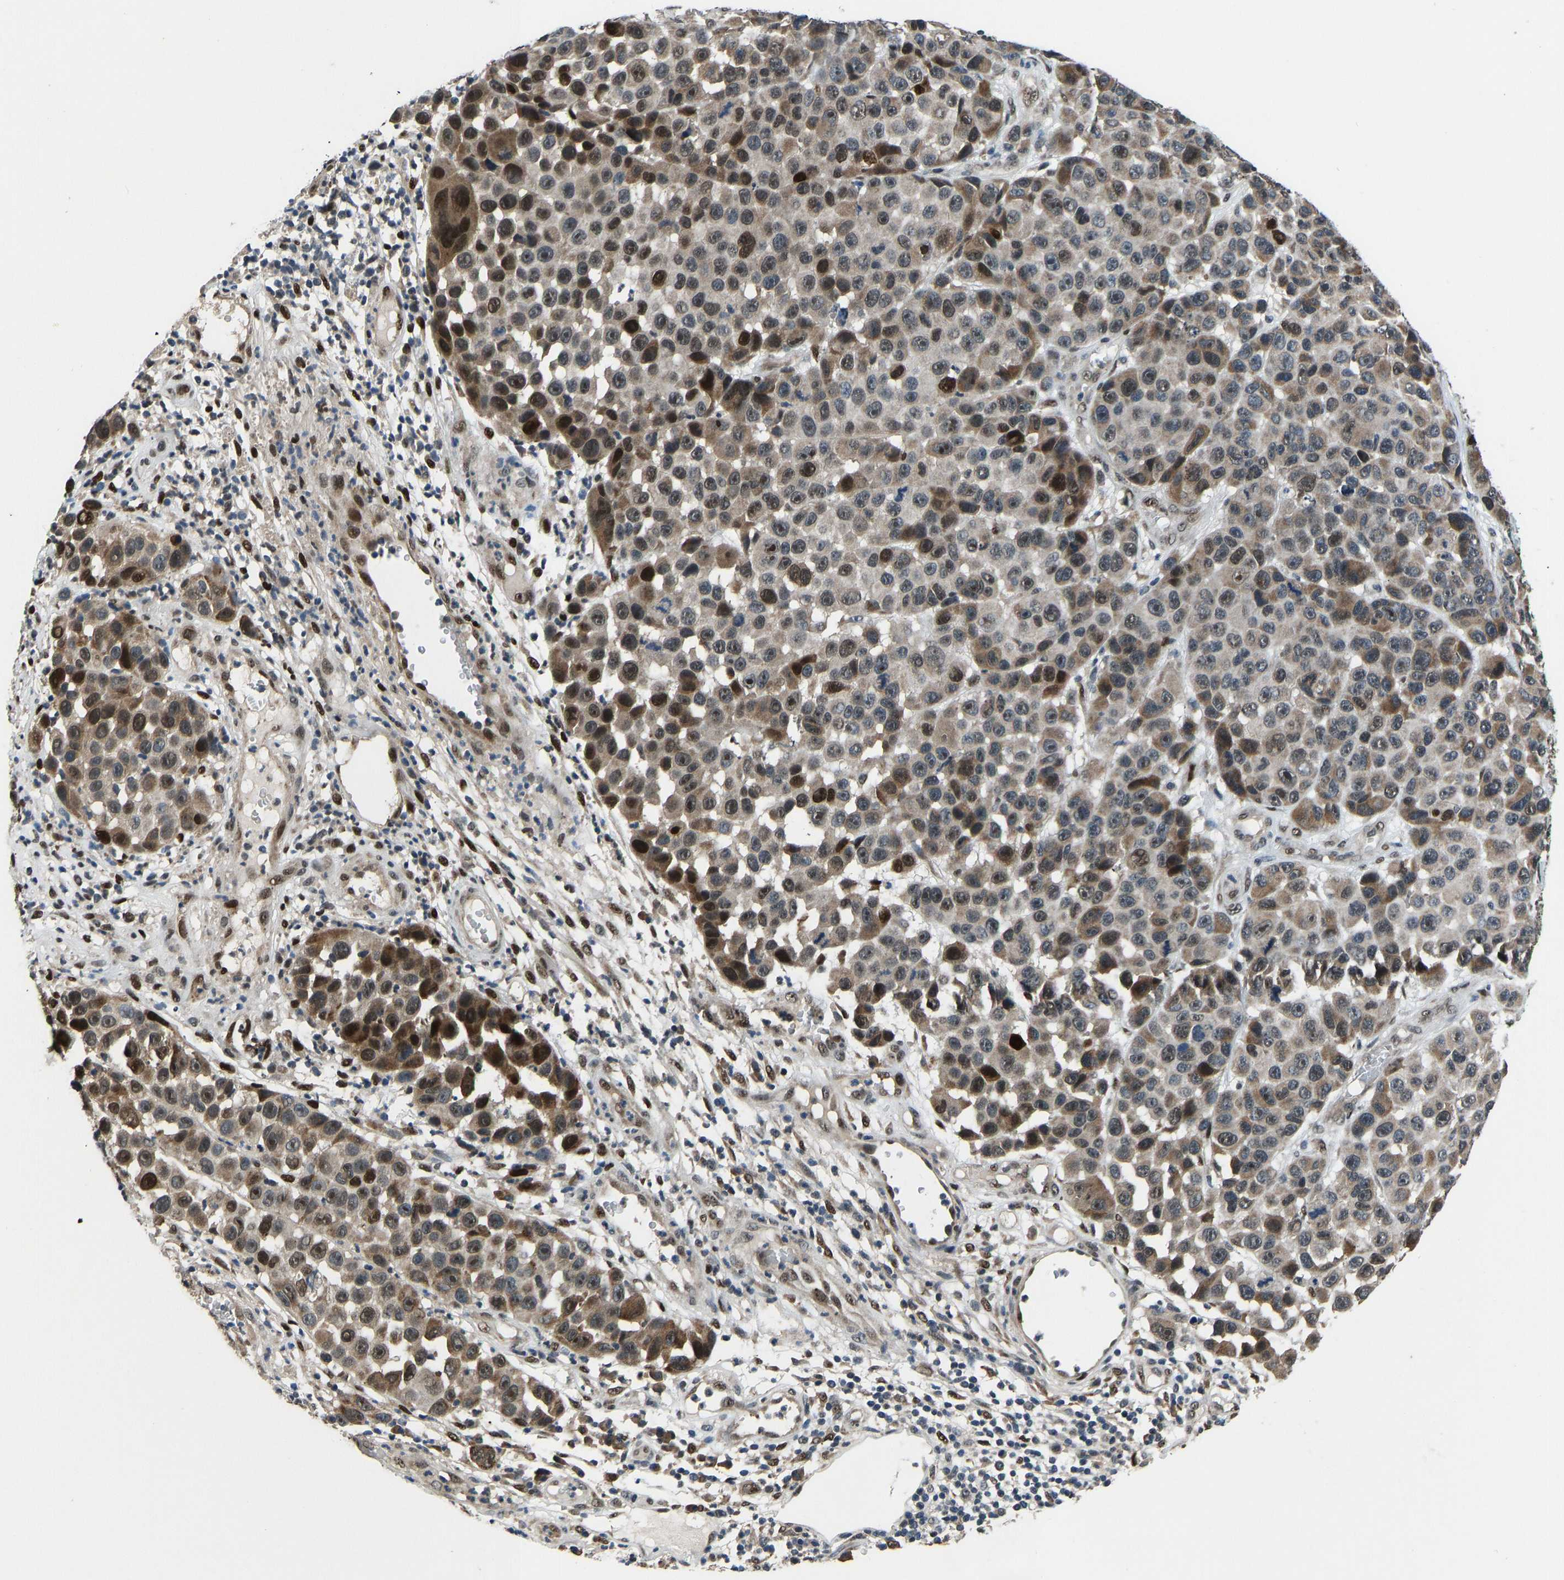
{"staining": {"intensity": "moderate", "quantity": ">75%", "location": "cytoplasmic/membranous,nuclear"}, "tissue": "melanoma", "cell_type": "Tumor cells", "image_type": "cancer", "snomed": [{"axis": "morphology", "description": "Malignant melanoma, NOS"}, {"axis": "topography", "description": "Skin"}], "caption": "Malignant melanoma stained for a protein demonstrates moderate cytoplasmic/membranous and nuclear positivity in tumor cells.", "gene": "FOS", "patient": {"sex": "male", "age": 53}}